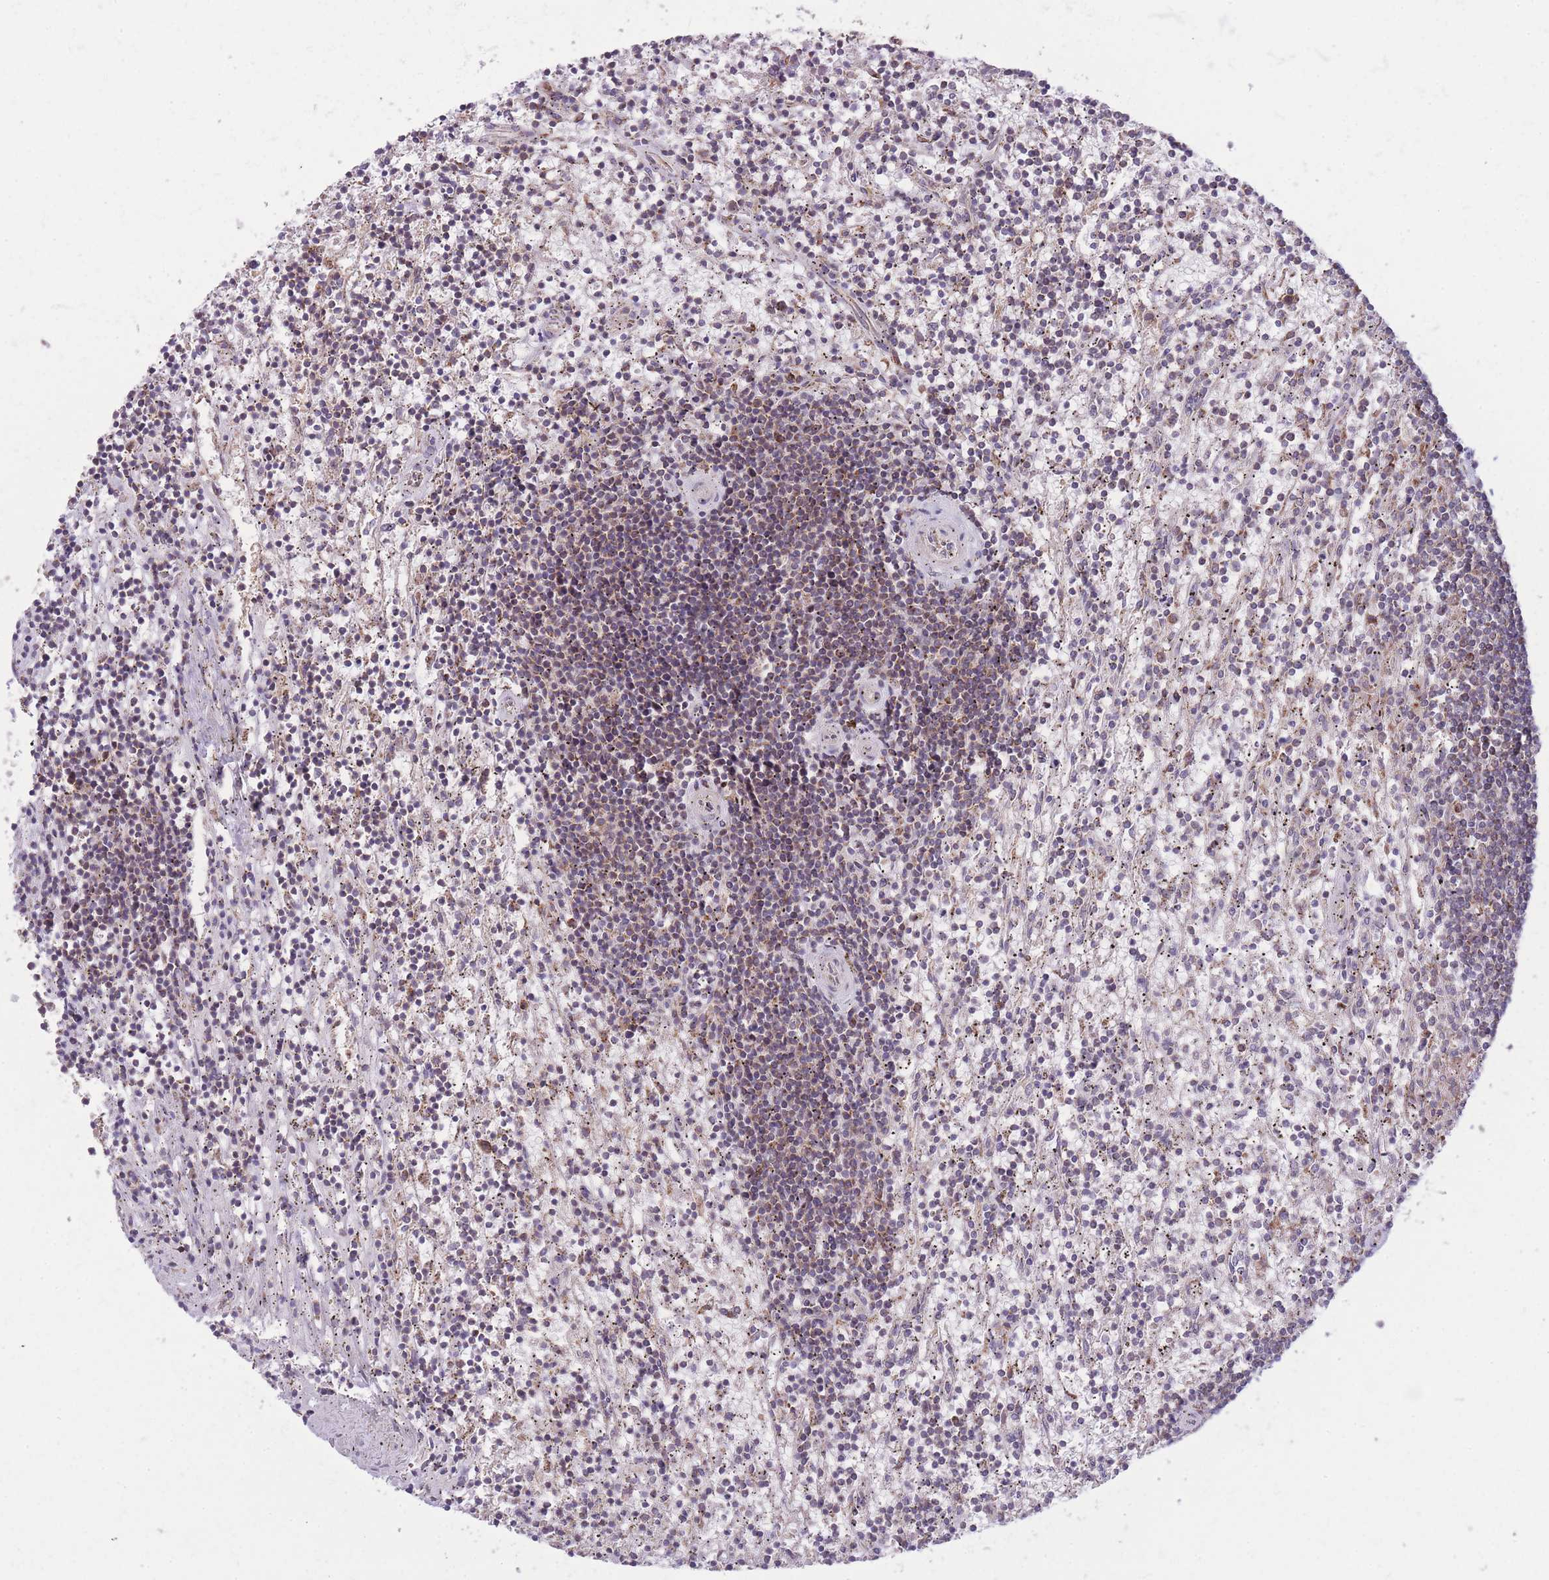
{"staining": {"intensity": "moderate", "quantity": "<25%", "location": "cytoplasmic/membranous"}, "tissue": "lymphoma", "cell_type": "Tumor cells", "image_type": "cancer", "snomed": [{"axis": "morphology", "description": "Malignant lymphoma, non-Hodgkin's type, Low grade"}, {"axis": "topography", "description": "Spleen"}], "caption": "There is low levels of moderate cytoplasmic/membranous positivity in tumor cells of lymphoma, as demonstrated by immunohistochemical staining (brown color).", "gene": "CCT6B", "patient": {"sex": "male", "age": 76}}